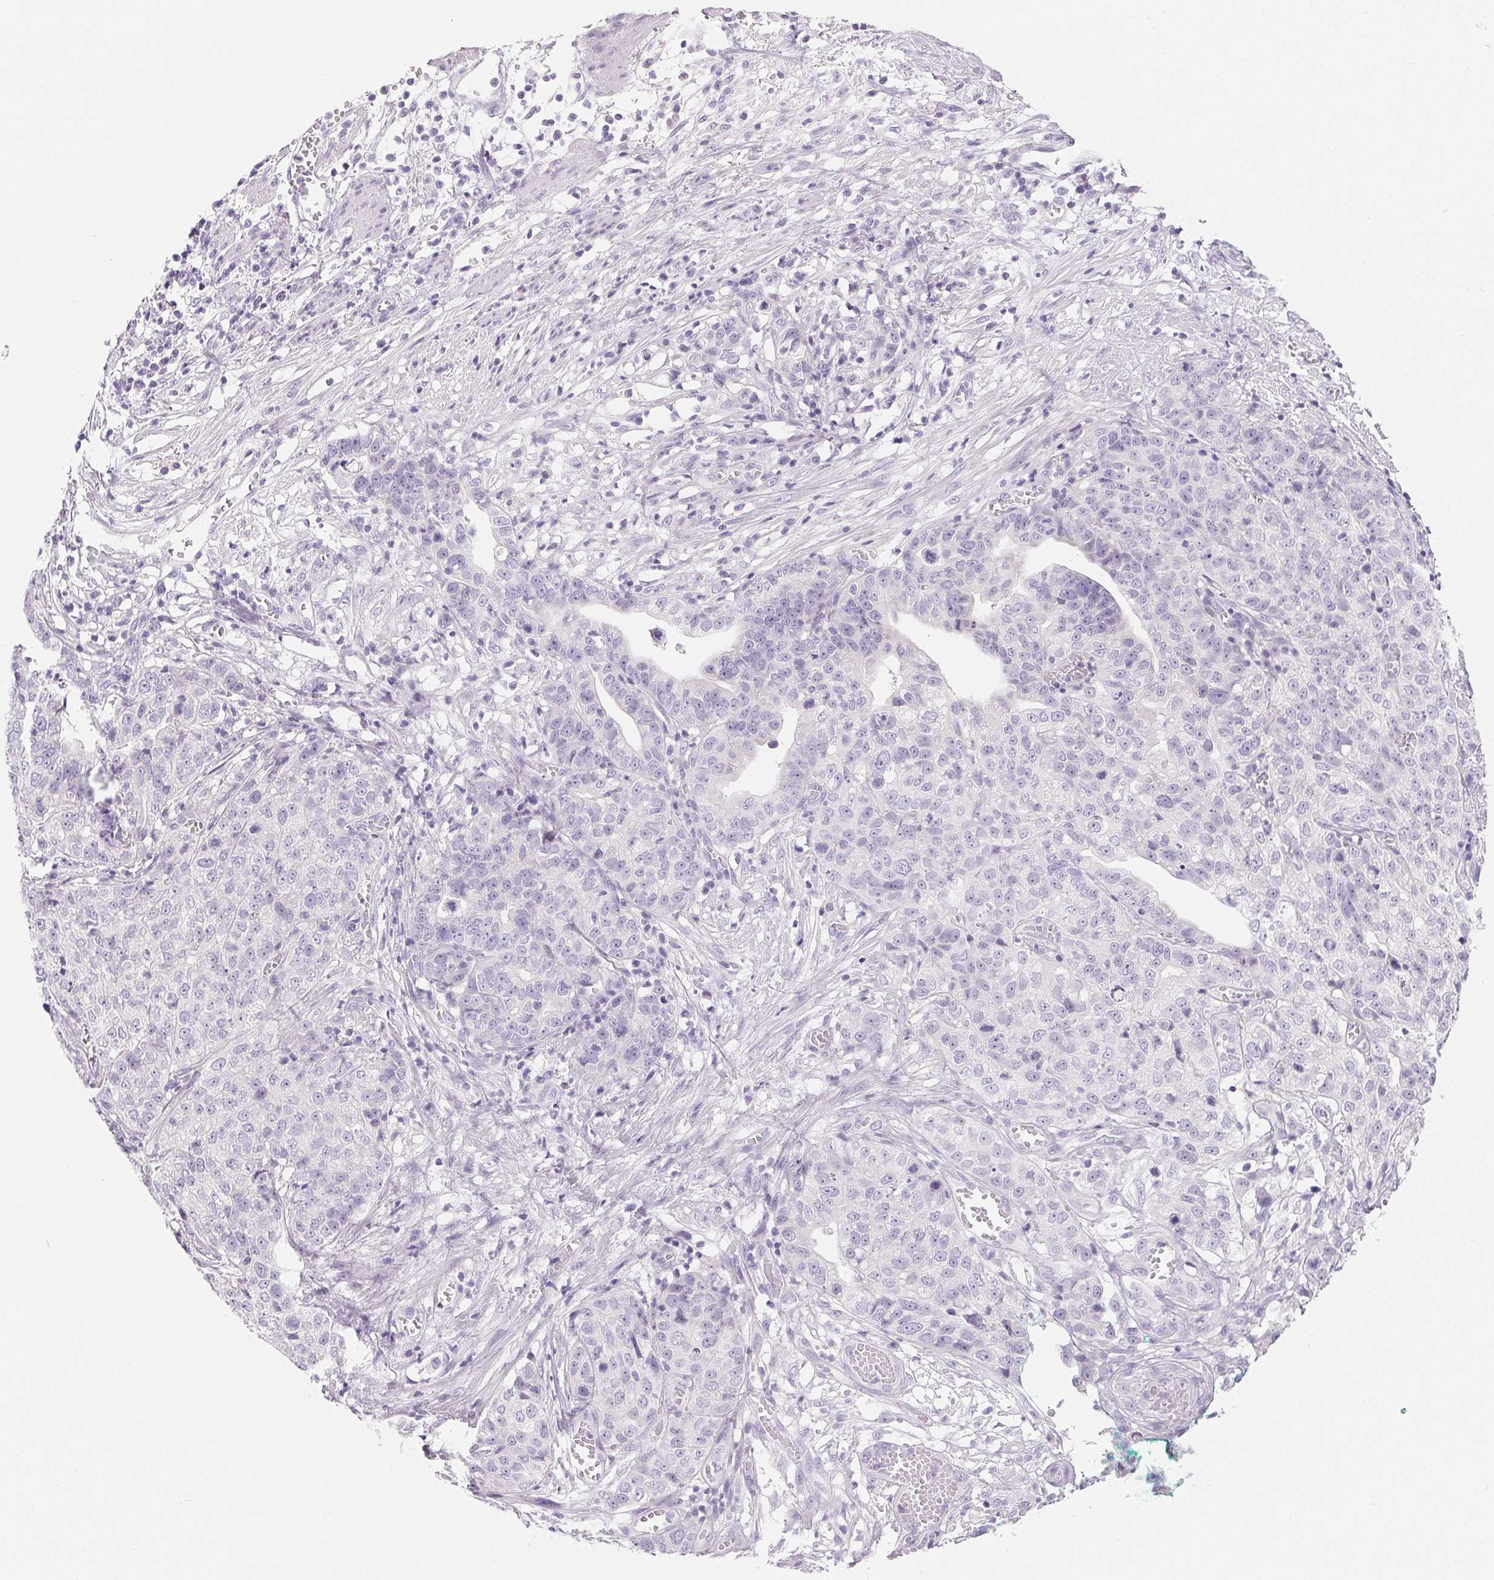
{"staining": {"intensity": "negative", "quantity": "none", "location": "none"}, "tissue": "stomach cancer", "cell_type": "Tumor cells", "image_type": "cancer", "snomed": [{"axis": "morphology", "description": "Adenocarcinoma, NOS"}, {"axis": "topography", "description": "Stomach, upper"}], "caption": "Micrograph shows no protein positivity in tumor cells of stomach cancer (adenocarcinoma) tissue. The staining was performed using DAB to visualize the protein expression in brown, while the nuclei were stained in blue with hematoxylin (Magnification: 20x).", "gene": "SPACA5B", "patient": {"sex": "female", "age": 67}}